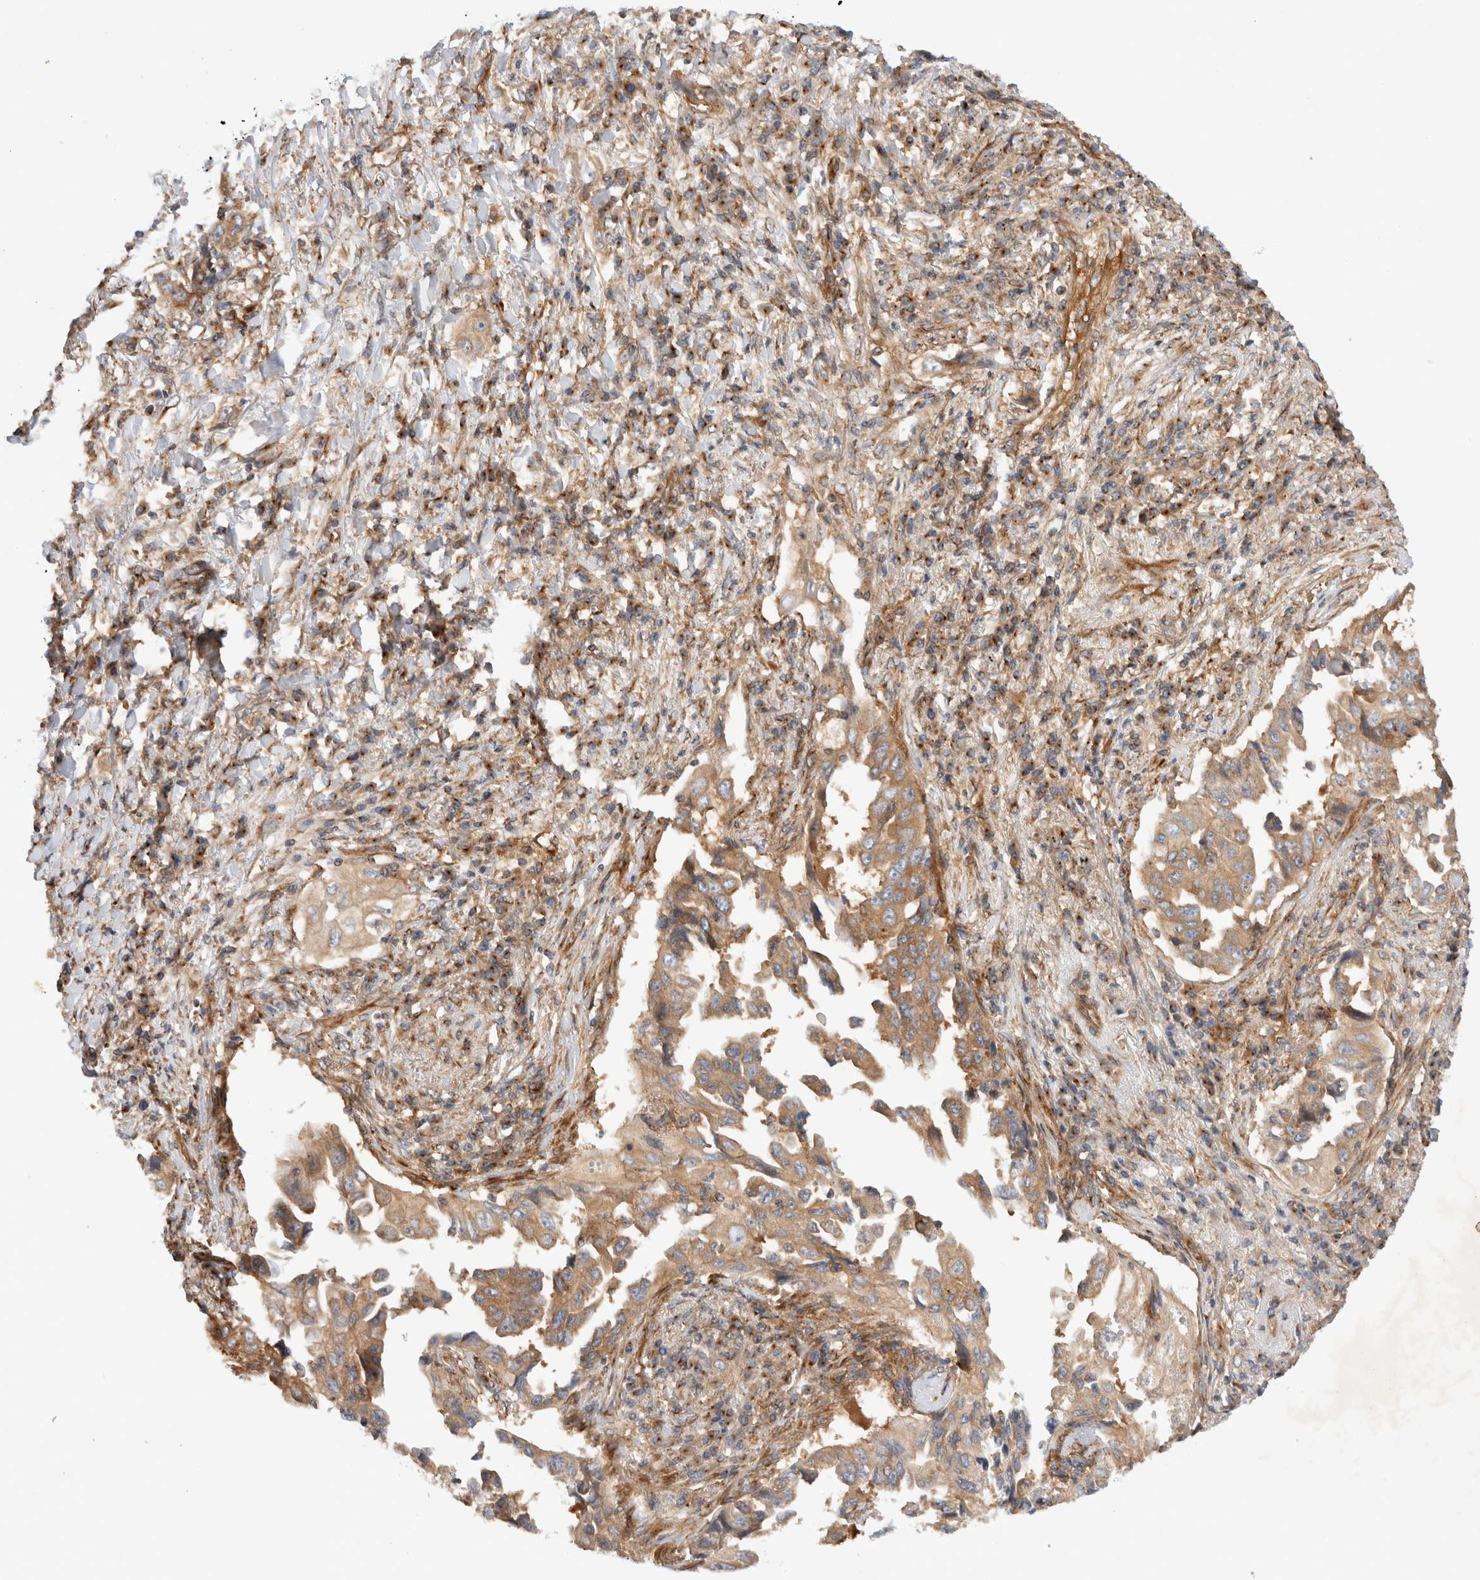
{"staining": {"intensity": "moderate", "quantity": ">75%", "location": "cytoplasmic/membranous"}, "tissue": "lung cancer", "cell_type": "Tumor cells", "image_type": "cancer", "snomed": [{"axis": "morphology", "description": "Adenocarcinoma, NOS"}, {"axis": "topography", "description": "Lung"}], "caption": "A brown stain highlights moderate cytoplasmic/membranous staining of a protein in human lung cancer tumor cells. (brown staining indicates protein expression, while blue staining denotes nuclei).", "gene": "GPR150", "patient": {"sex": "female", "age": 51}}